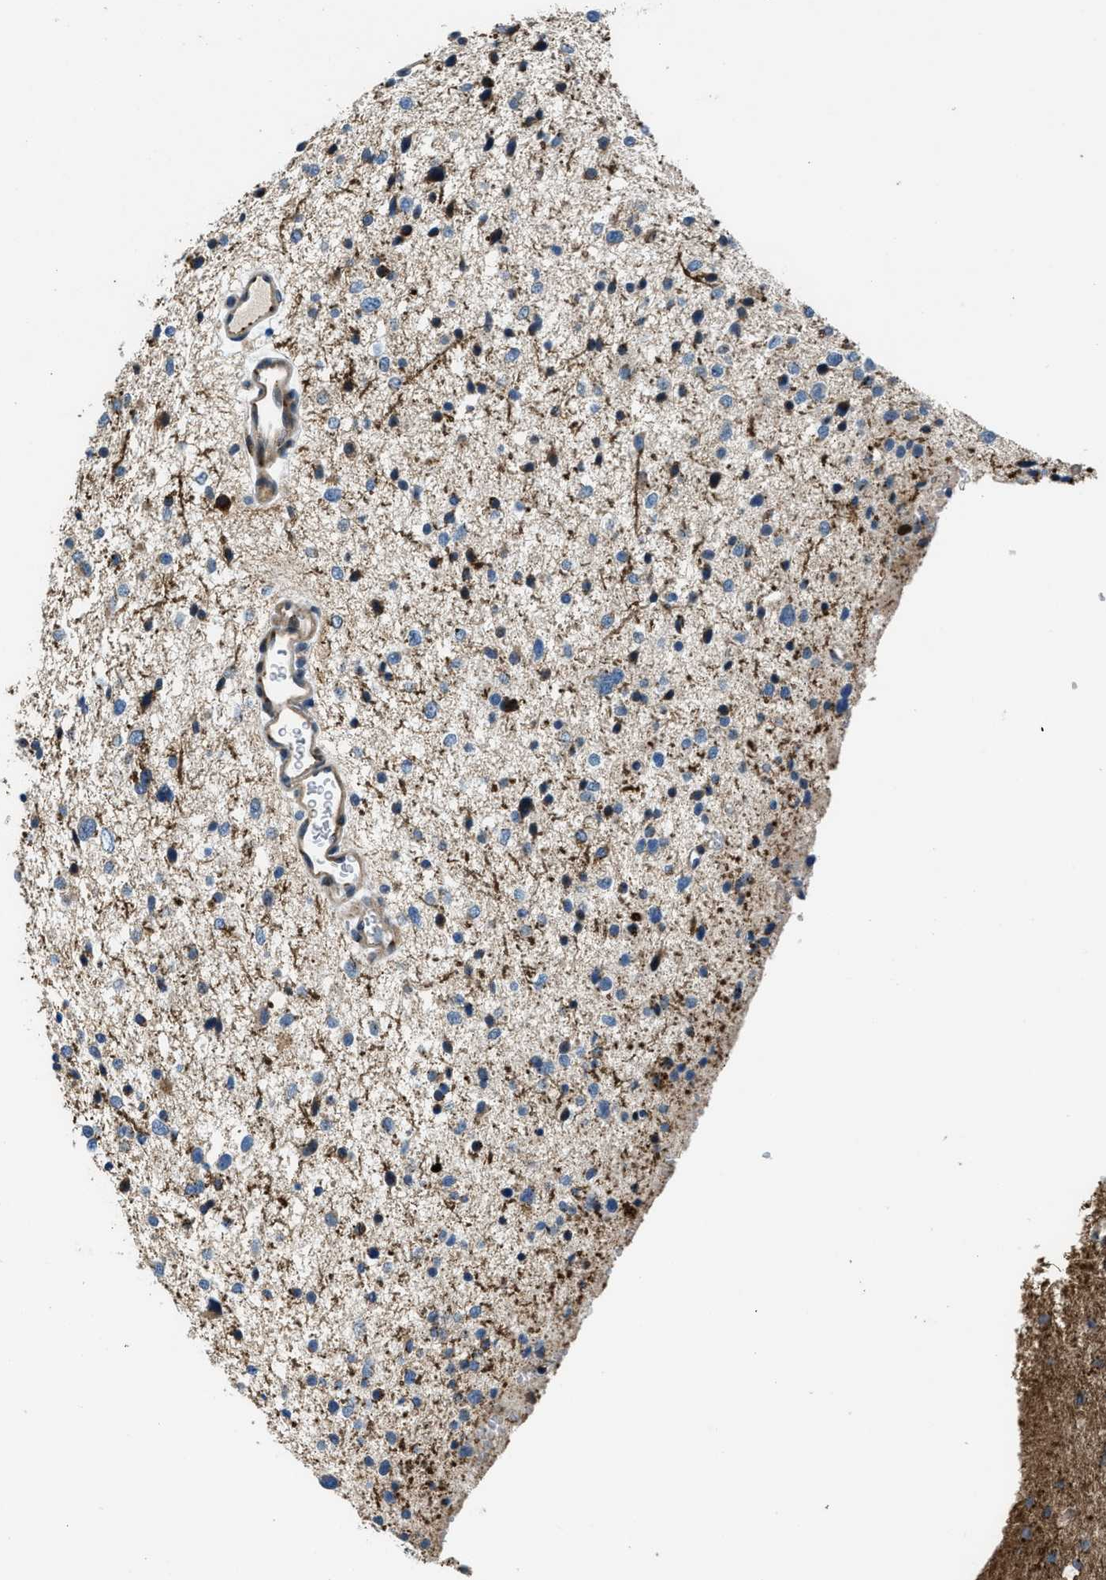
{"staining": {"intensity": "weak", "quantity": "<25%", "location": "cytoplasmic/membranous"}, "tissue": "glioma", "cell_type": "Tumor cells", "image_type": "cancer", "snomed": [{"axis": "morphology", "description": "Glioma, malignant, Low grade"}, {"axis": "topography", "description": "Brain"}], "caption": "This is an immunohistochemistry histopathology image of glioma. There is no staining in tumor cells.", "gene": "FUT8", "patient": {"sex": "female", "age": 37}}